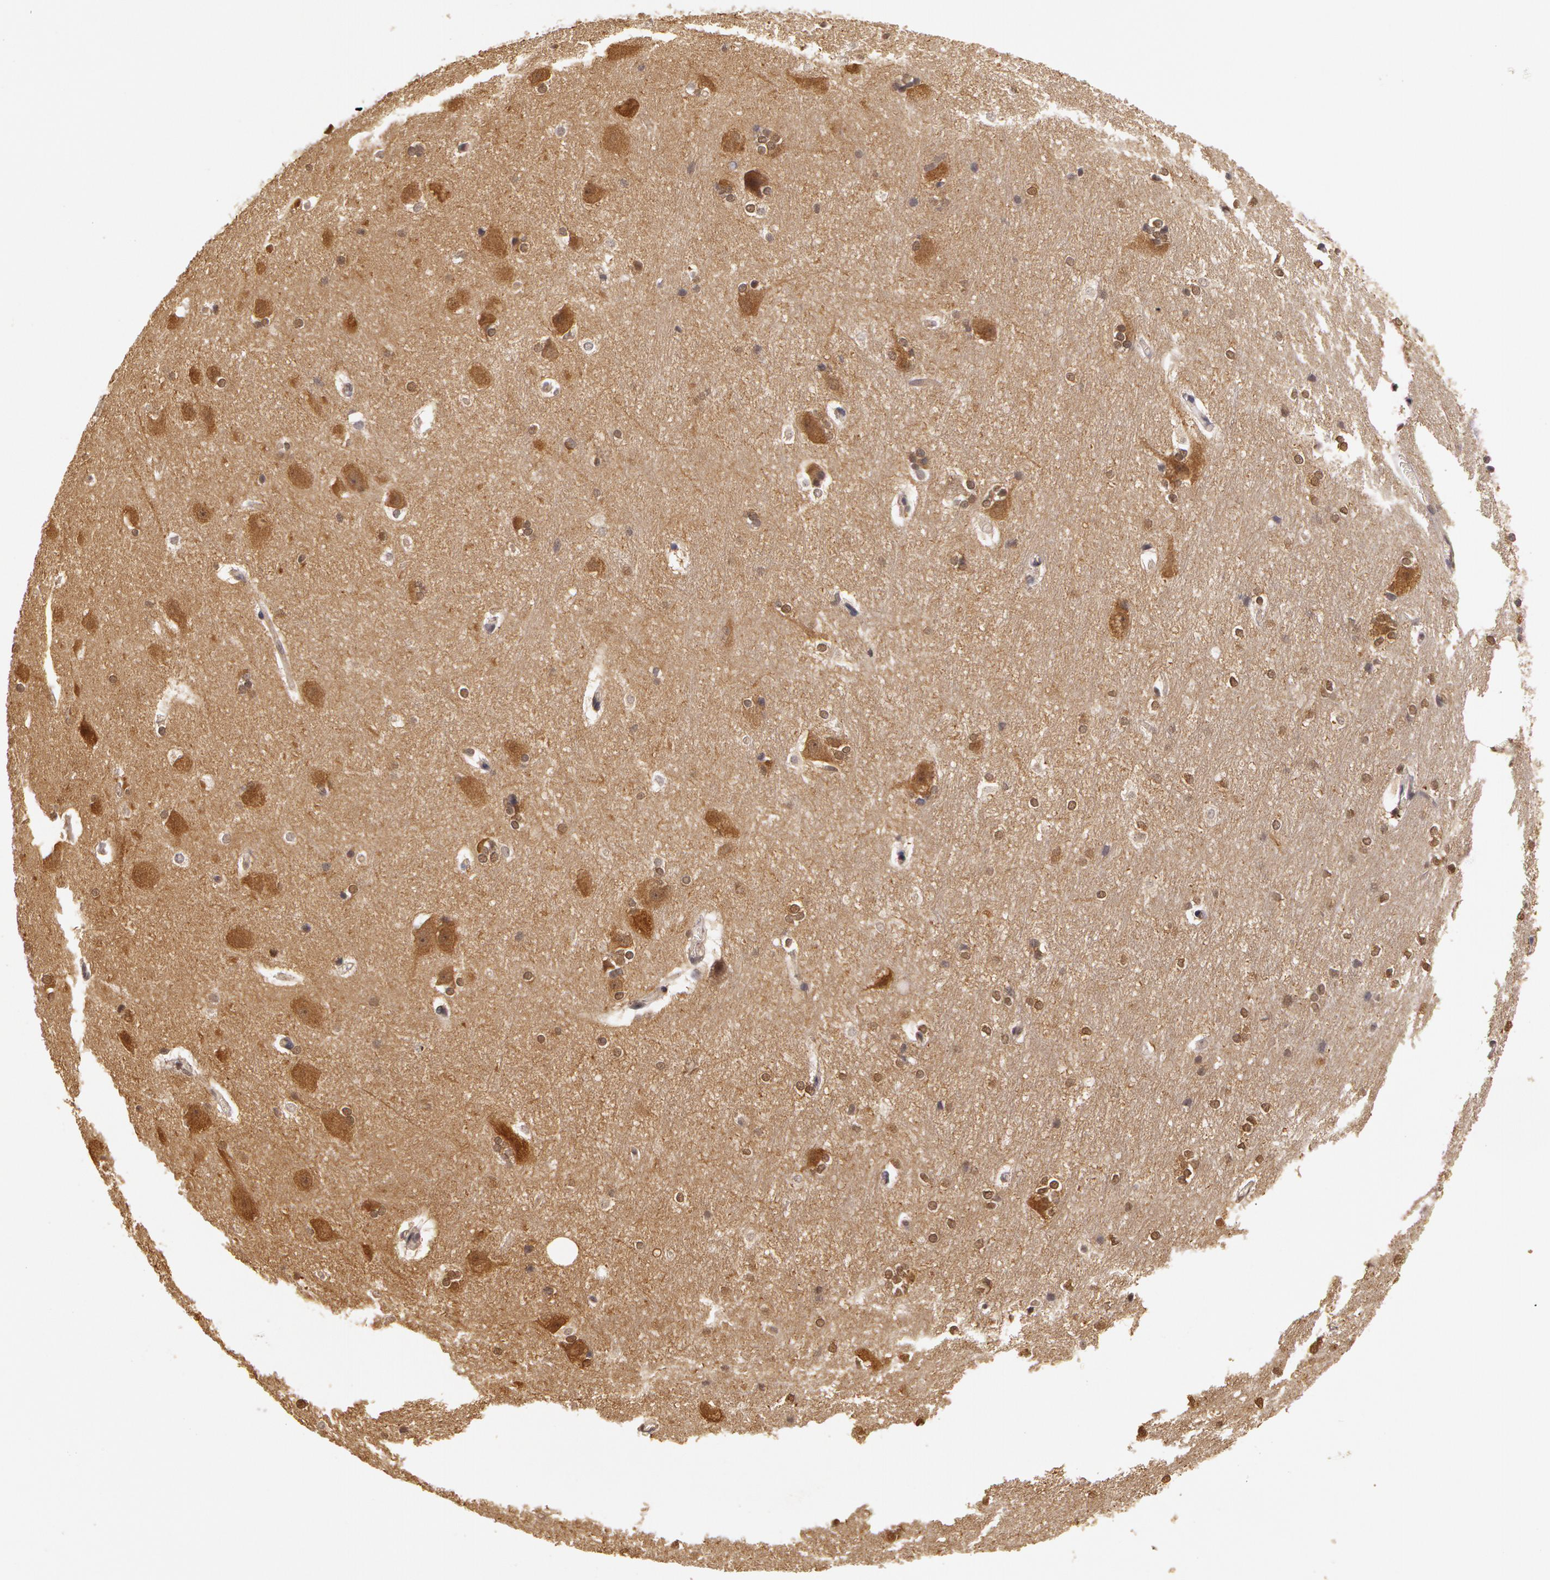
{"staining": {"intensity": "negative", "quantity": "none", "location": "none"}, "tissue": "hippocampus", "cell_type": "Glial cells", "image_type": "normal", "snomed": [{"axis": "morphology", "description": "Normal tissue, NOS"}, {"axis": "topography", "description": "Hippocampus"}], "caption": "Immunohistochemistry (IHC) histopathology image of benign hippocampus: hippocampus stained with DAB displays no significant protein positivity in glial cells.", "gene": "AHSA1", "patient": {"sex": "female", "age": 19}}